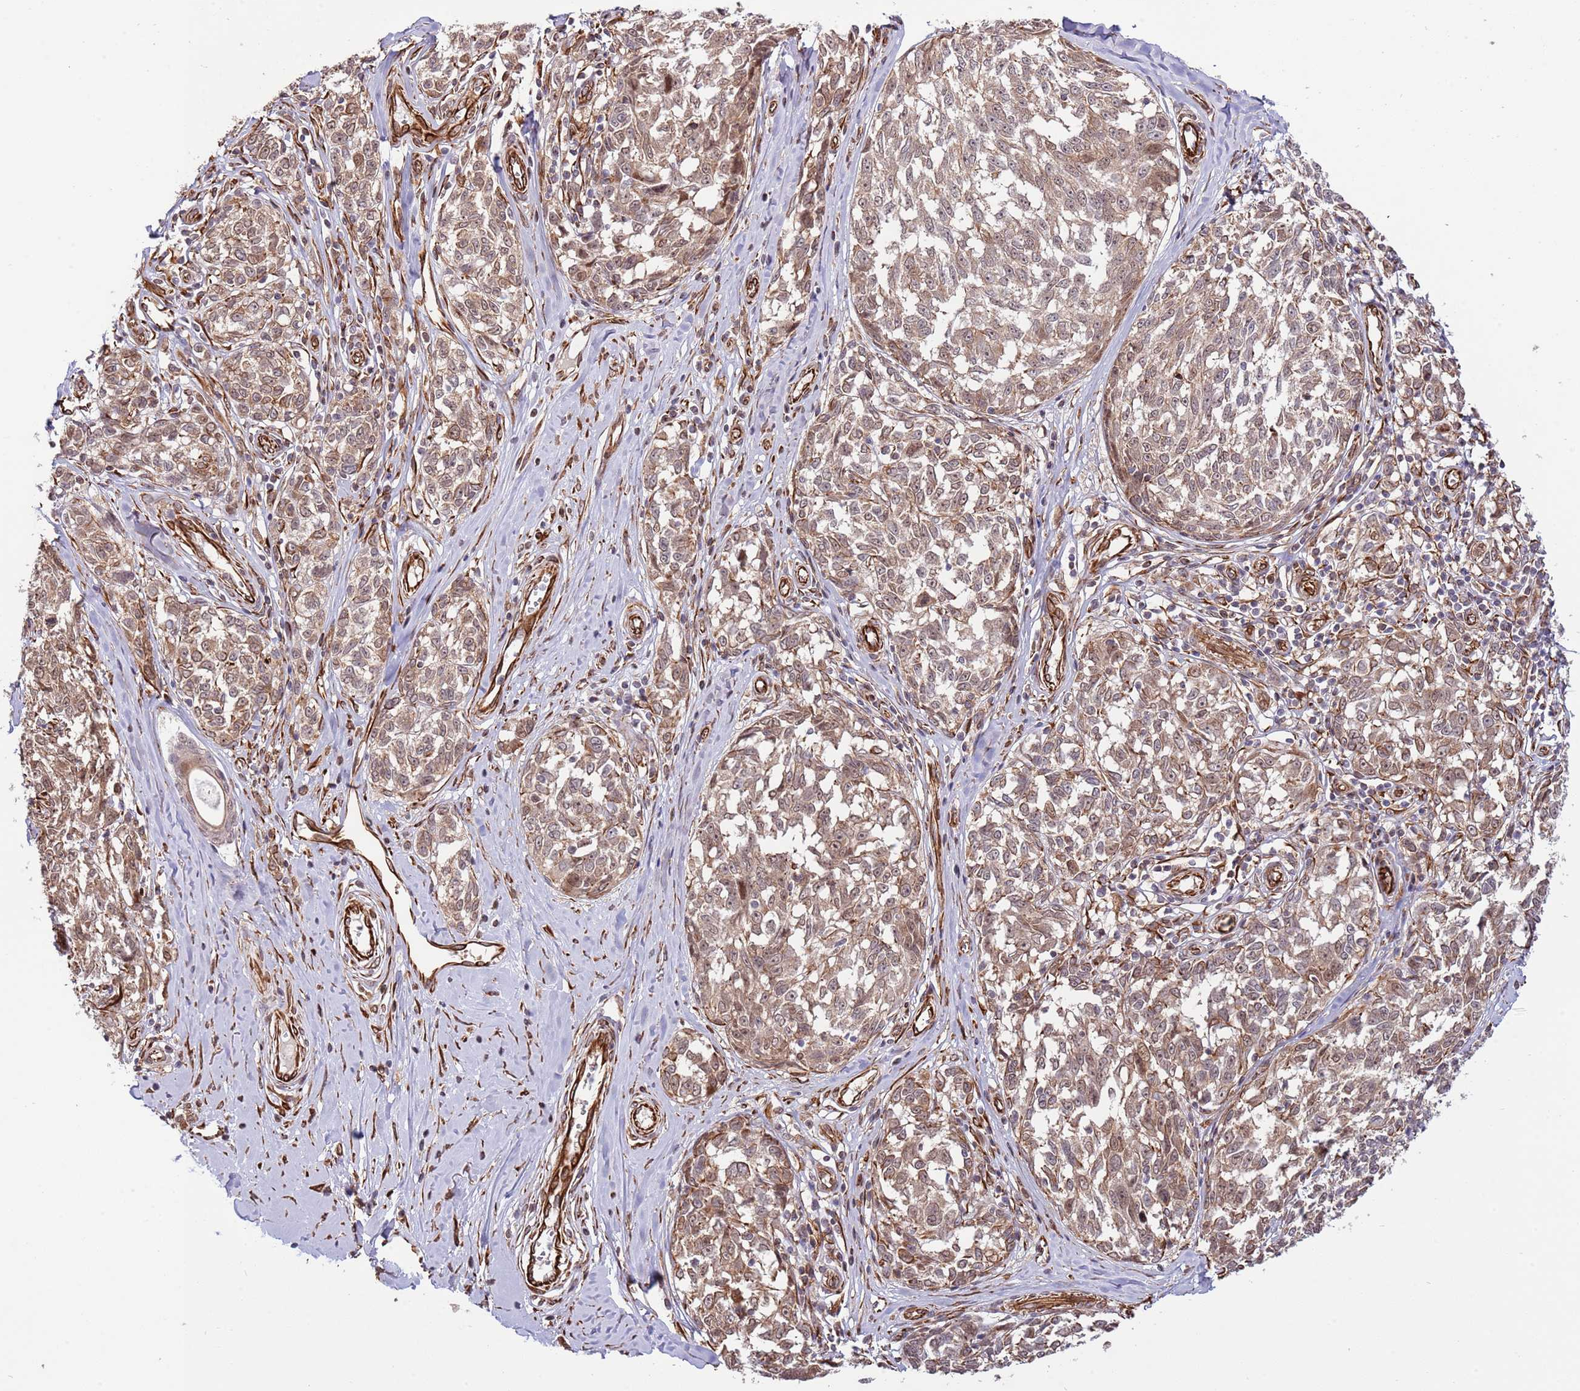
{"staining": {"intensity": "weak", "quantity": ">75%", "location": "cytoplasmic/membranous"}, "tissue": "melanoma", "cell_type": "Tumor cells", "image_type": "cancer", "snomed": [{"axis": "morphology", "description": "Normal tissue, NOS"}, {"axis": "morphology", "description": "Malignant melanoma, NOS"}, {"axis": "topography", "description": "Skin"}], "caption": "Malignant melanoma stained for a protein (brown) shows weak cytoplasmic/membranous positive positivity in about >75% of tumor cells.", "gene": "NEK3", "patient": {"sex": "female", "age": 64}}